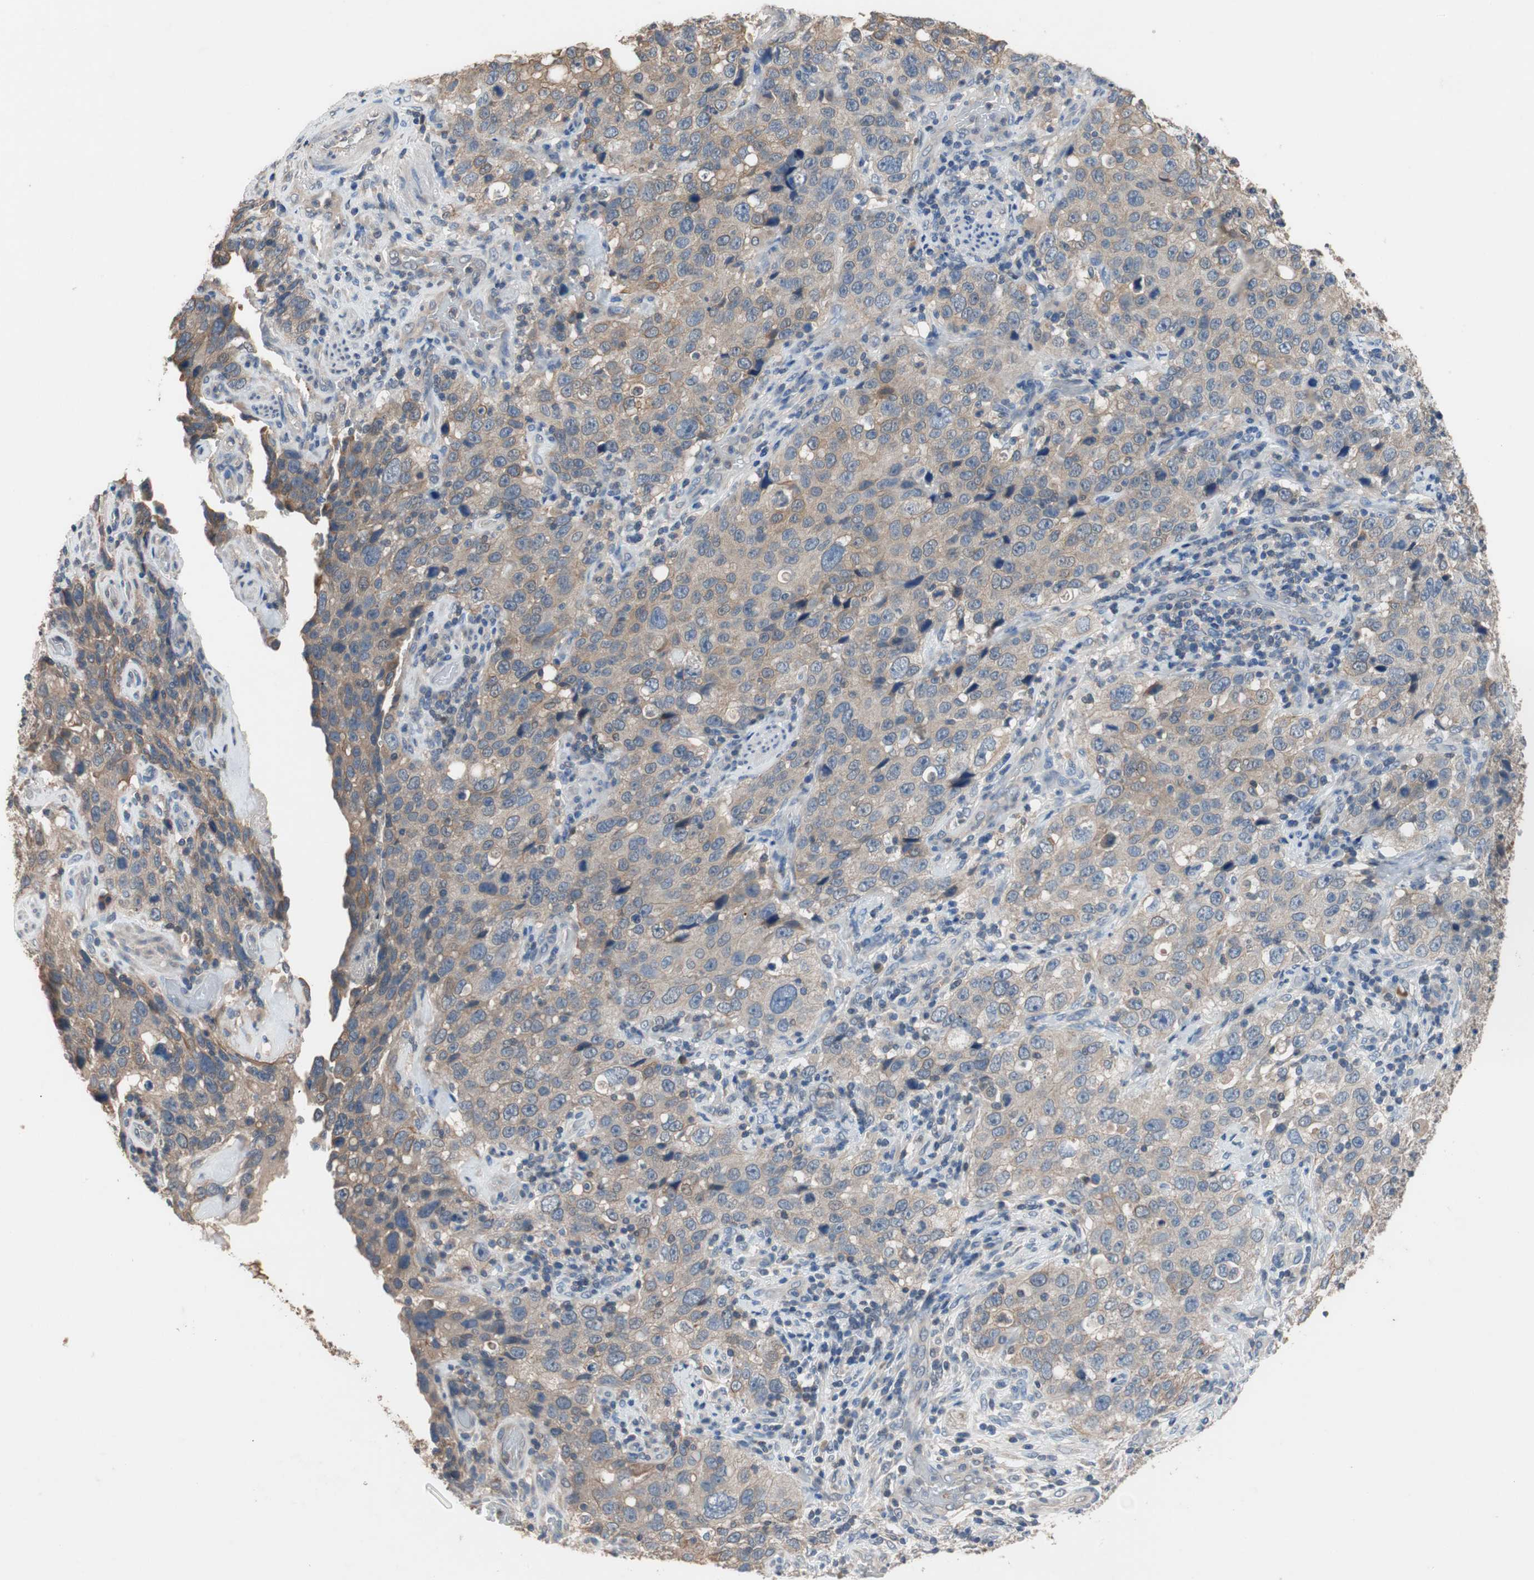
{"staining": {"intensity": "weak", "quantity": "25%-75%", "location": "cytoplasmic/membranous"}, "tissue": "stomach cancer", "cell_type": "Tumor cells", "image_type": "cancer", "snomed": [{"axis": "morphology", "description": "Normal tissue, NOS"}, {"axis": "morphology", "description": "Adenocarcinoma, NOS"}, {"axis": "topography", "description": "Stomach"}], "caption": "Protein analysis of stomach cancer (adenocarcinoma) tissue reveals weak cytoplasmic/membranous positivity in about 25%-75% of tumor cells.", "gene": "ADAP1", "patient": {"sex": "male", "age": 48}}